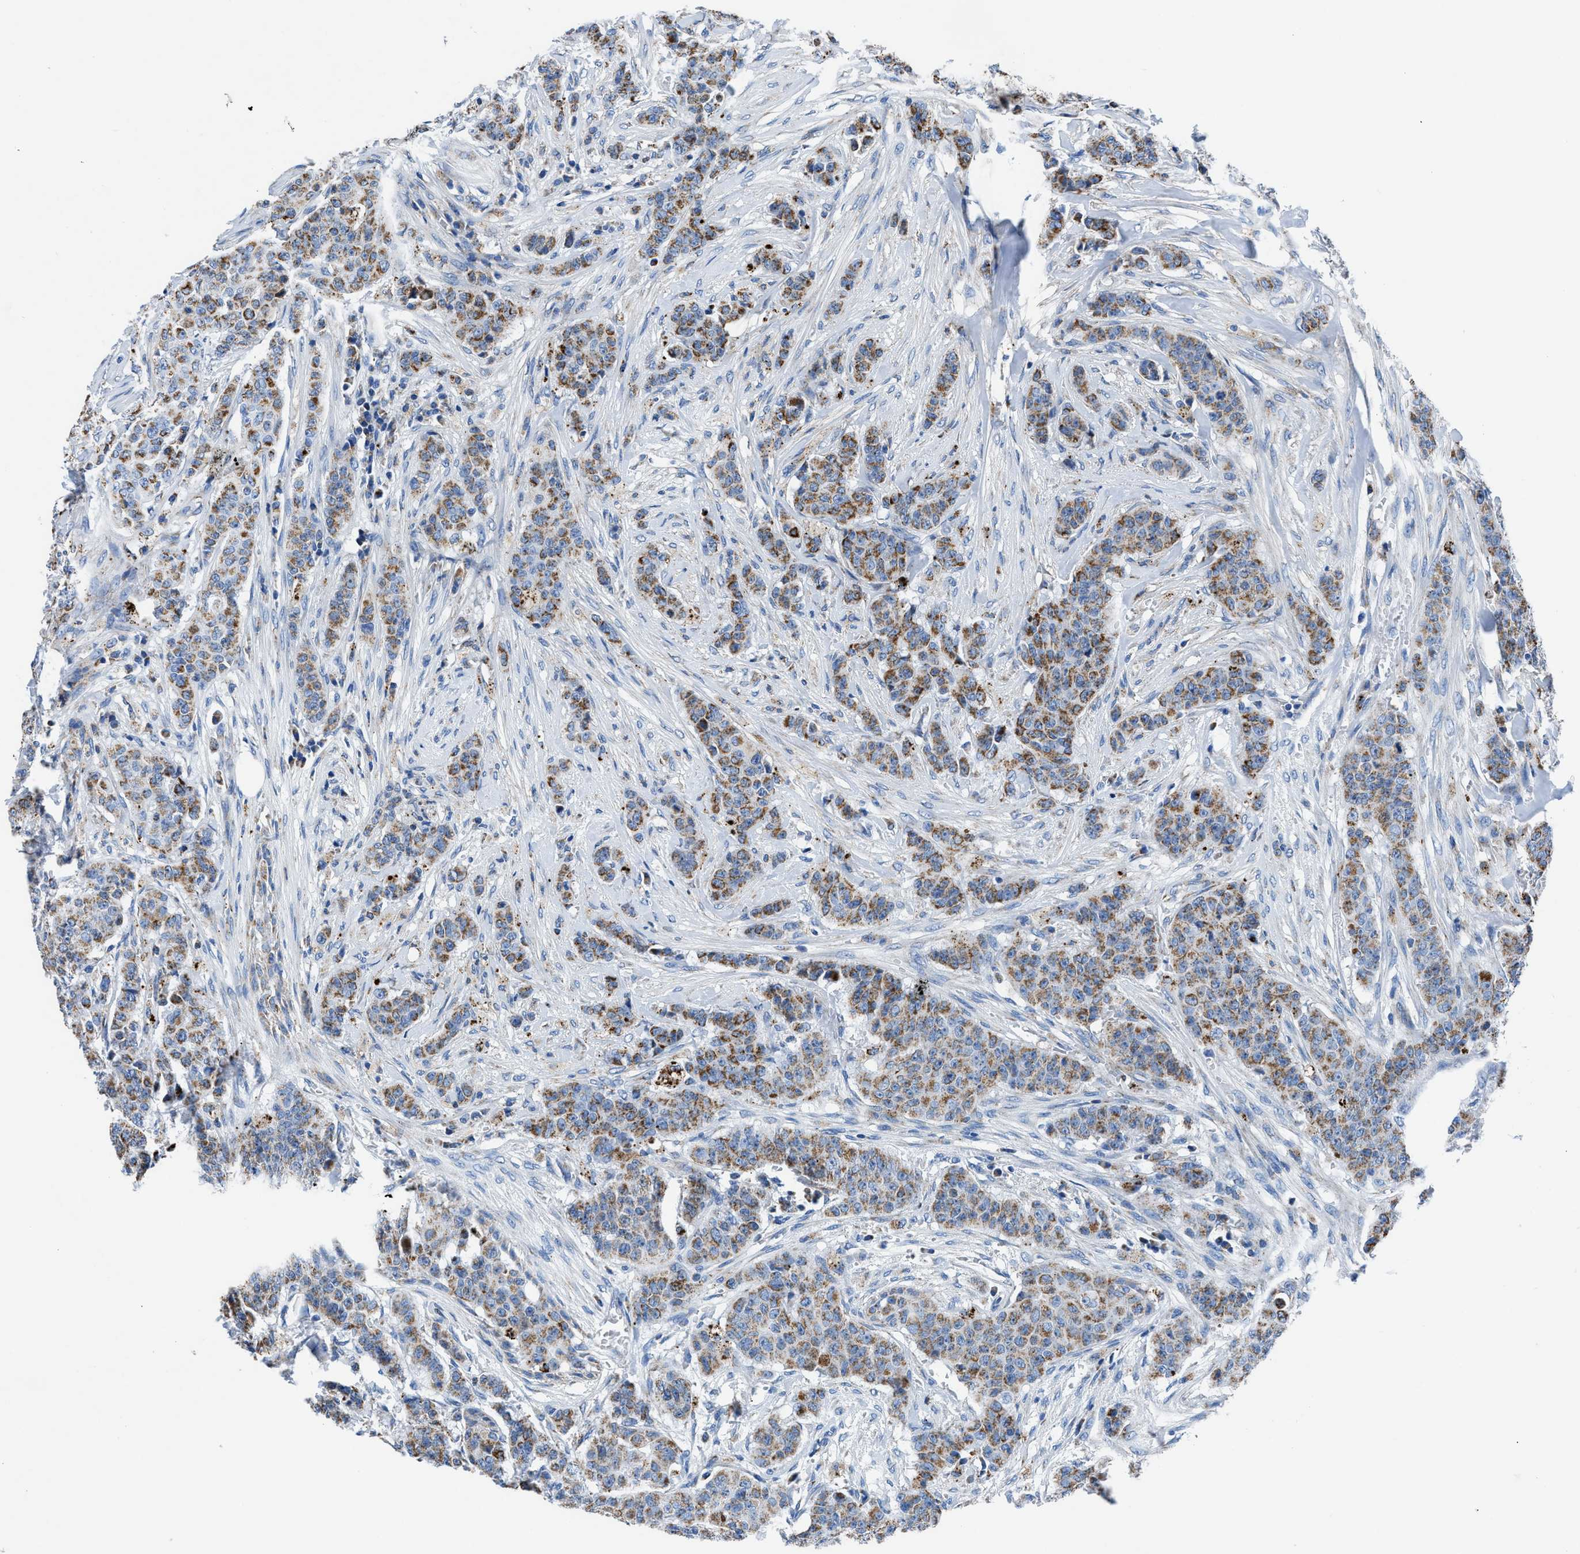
{"staining": {"intensity": "moderate", "quantity": ">75%", "location": "cytoplasmic/membranous"}, "tissue": "breast cancer", "cell_type": "Tumor cells", "image_type": "cancer", "snomed": [{"axis": "morphology", "description": "Normal tissue, NOS"}, {"axis": "morphology", "description": "Duct carcinoma"}, {"axis": "topography", "description": "Breast"}], "caption": "Immunohistochemistry (DAB) staining of infiltrating ductal carcinoma (breast) displays moderate cytoplasmic/membranous protein staining in approximately >75% of tumor cells.", "gene": "ZDHHC3", "patient": {"sex": "female", "age": 40}}